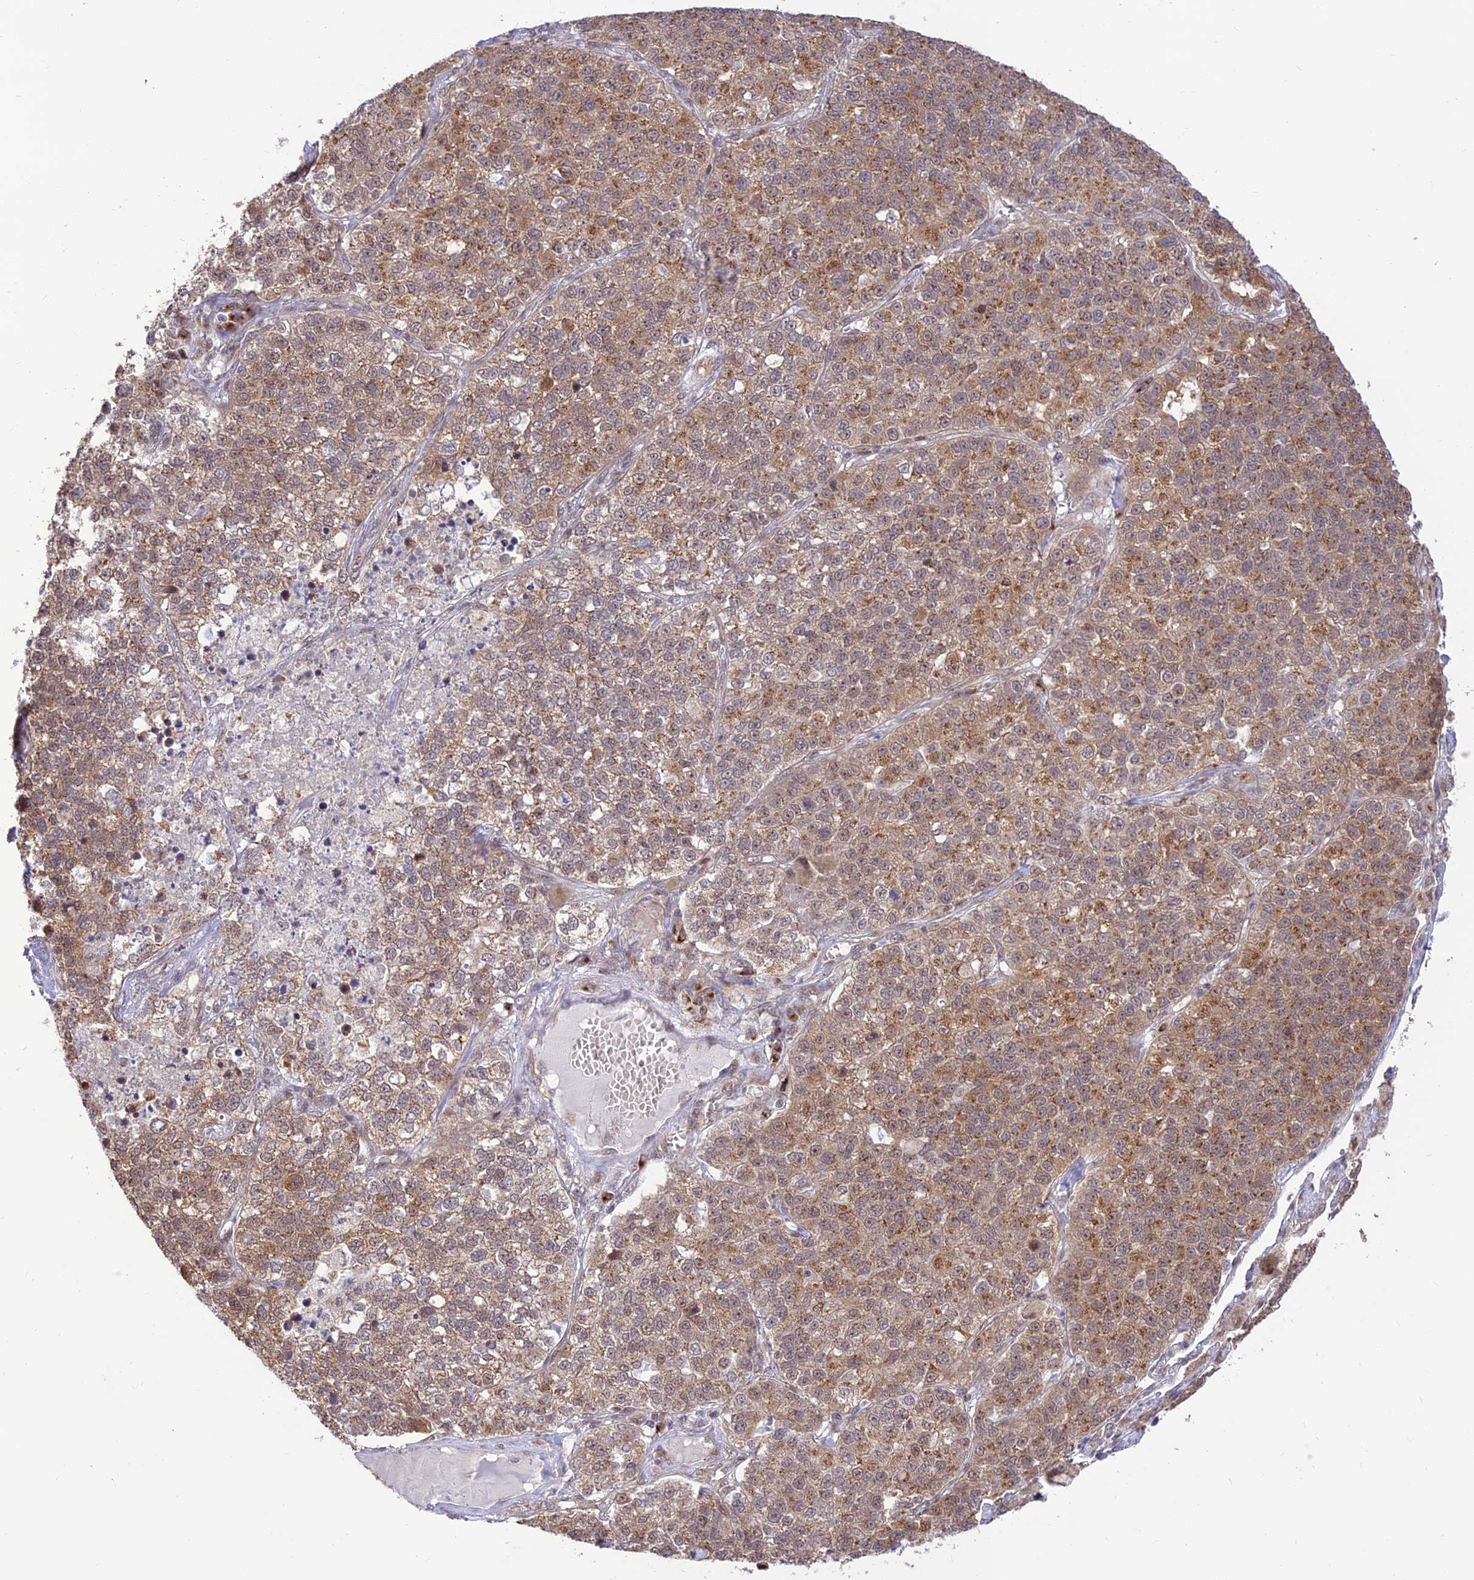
{"staining": {"intensity": "moderate", "quantity": "25%-75%", "location": "cytoplasmic/membranous"}, "tissue": "lung cancer", "cell_type": "Tumor cells", "image_type": "cancer", "snomed": [{"axis": "morphology", "description": "Adenocarcinoma, NOS"}, {"axis": "topography", "description": "Lung"}], "caption": "A brown stain highlights moderate cytoplasmic/membranous positivity of a protein in human lung cancer tumor cells.", "gene": "GOLGA3", "patient": {"sex": "male", "age": 49}}